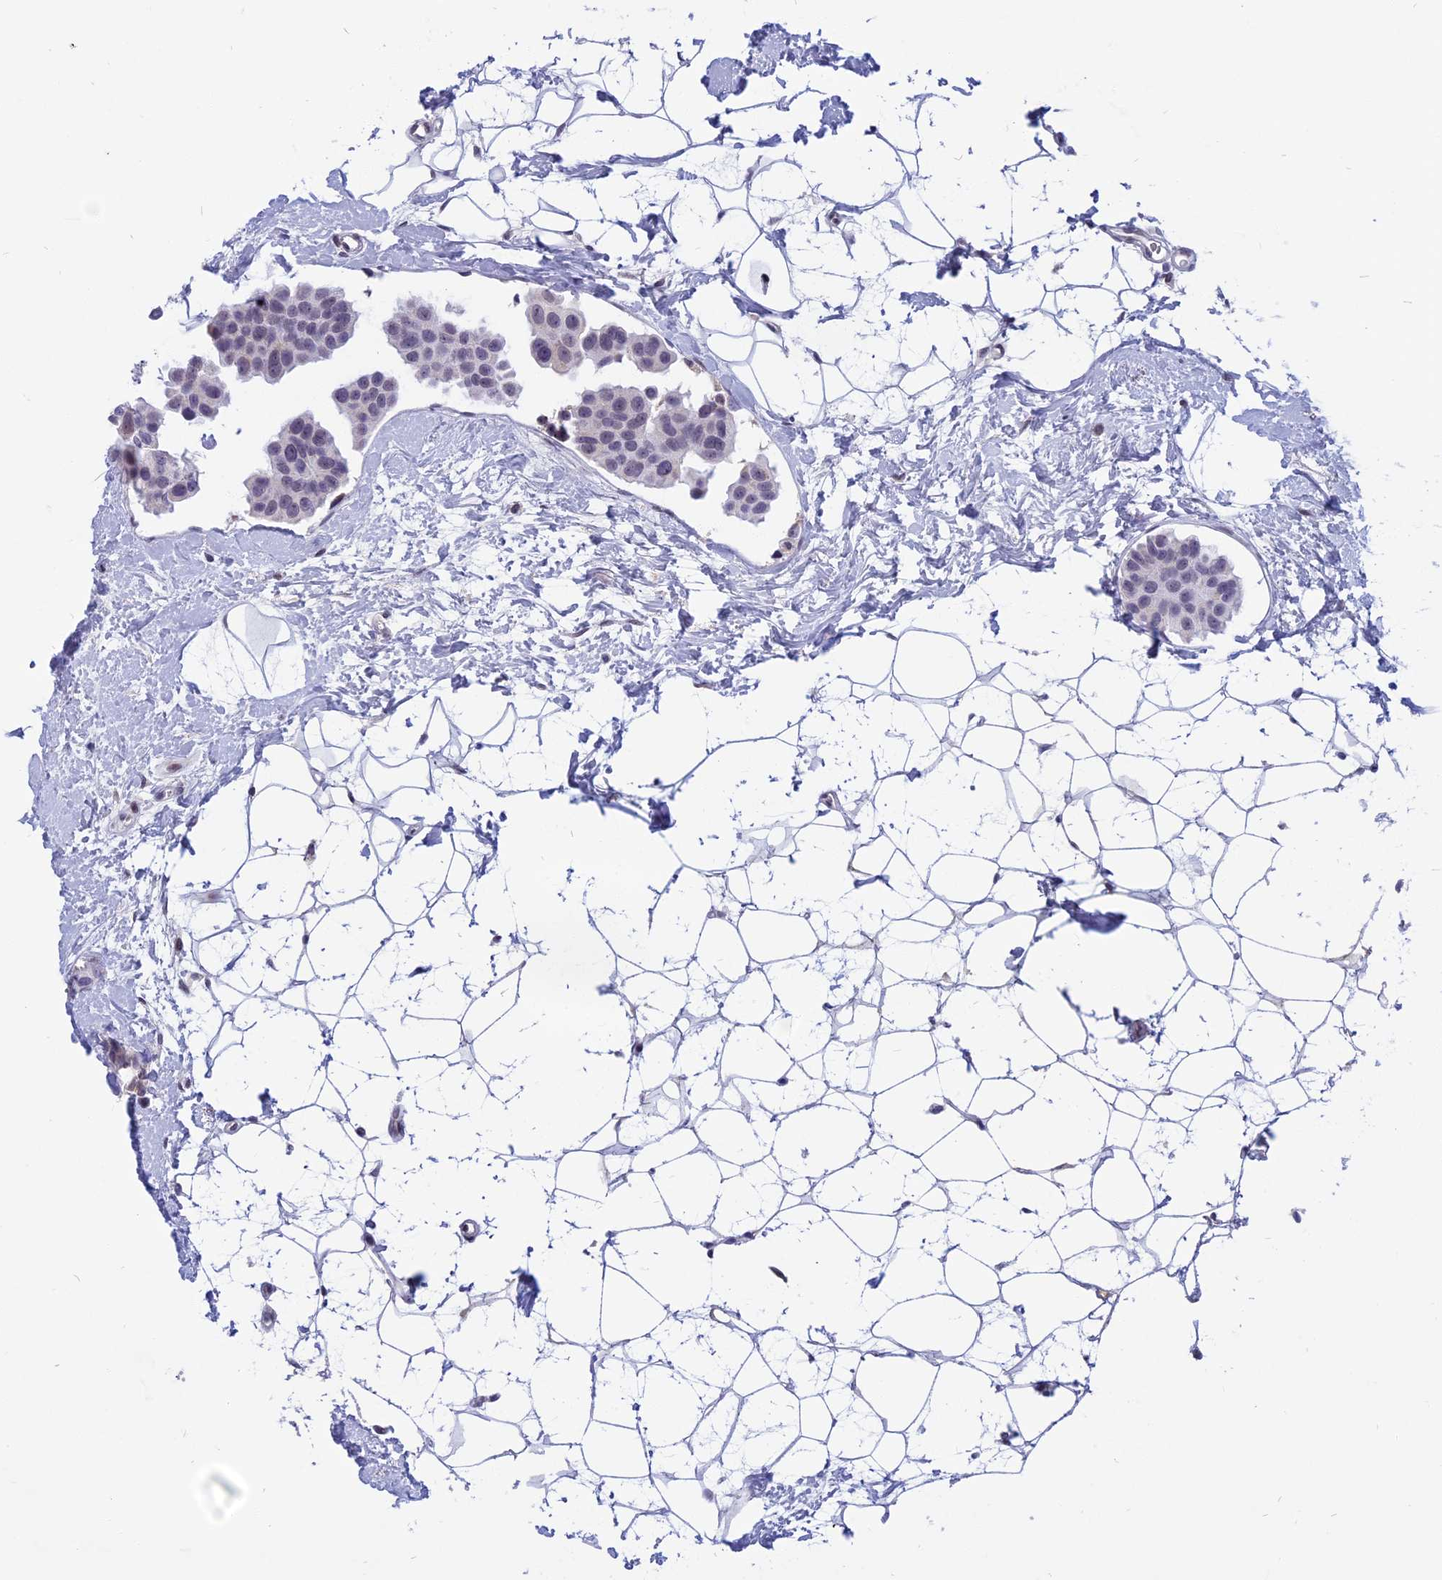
{"staining": {"intensity": "negative", "quantity": "none", "location": "none"}, "tissue": "breast cancer", "cell_type": "Tumor cells", "image_type": "cancer", "snomed": [{"axis": "morphology", "description": "Normal tissue, NOS"}, {"axis": "morphology", "description": "Duct carcinoma"}, {"axis": "topography", "description": "Breast"}], "caption": "Tumor cells are negative for brown protein staining in breast cancer. (Brightfield microscopy of DAB immunohistochemistry at high magnification).", "gene": "CDC7", "patient": {"sex": "female", "age": 39}}